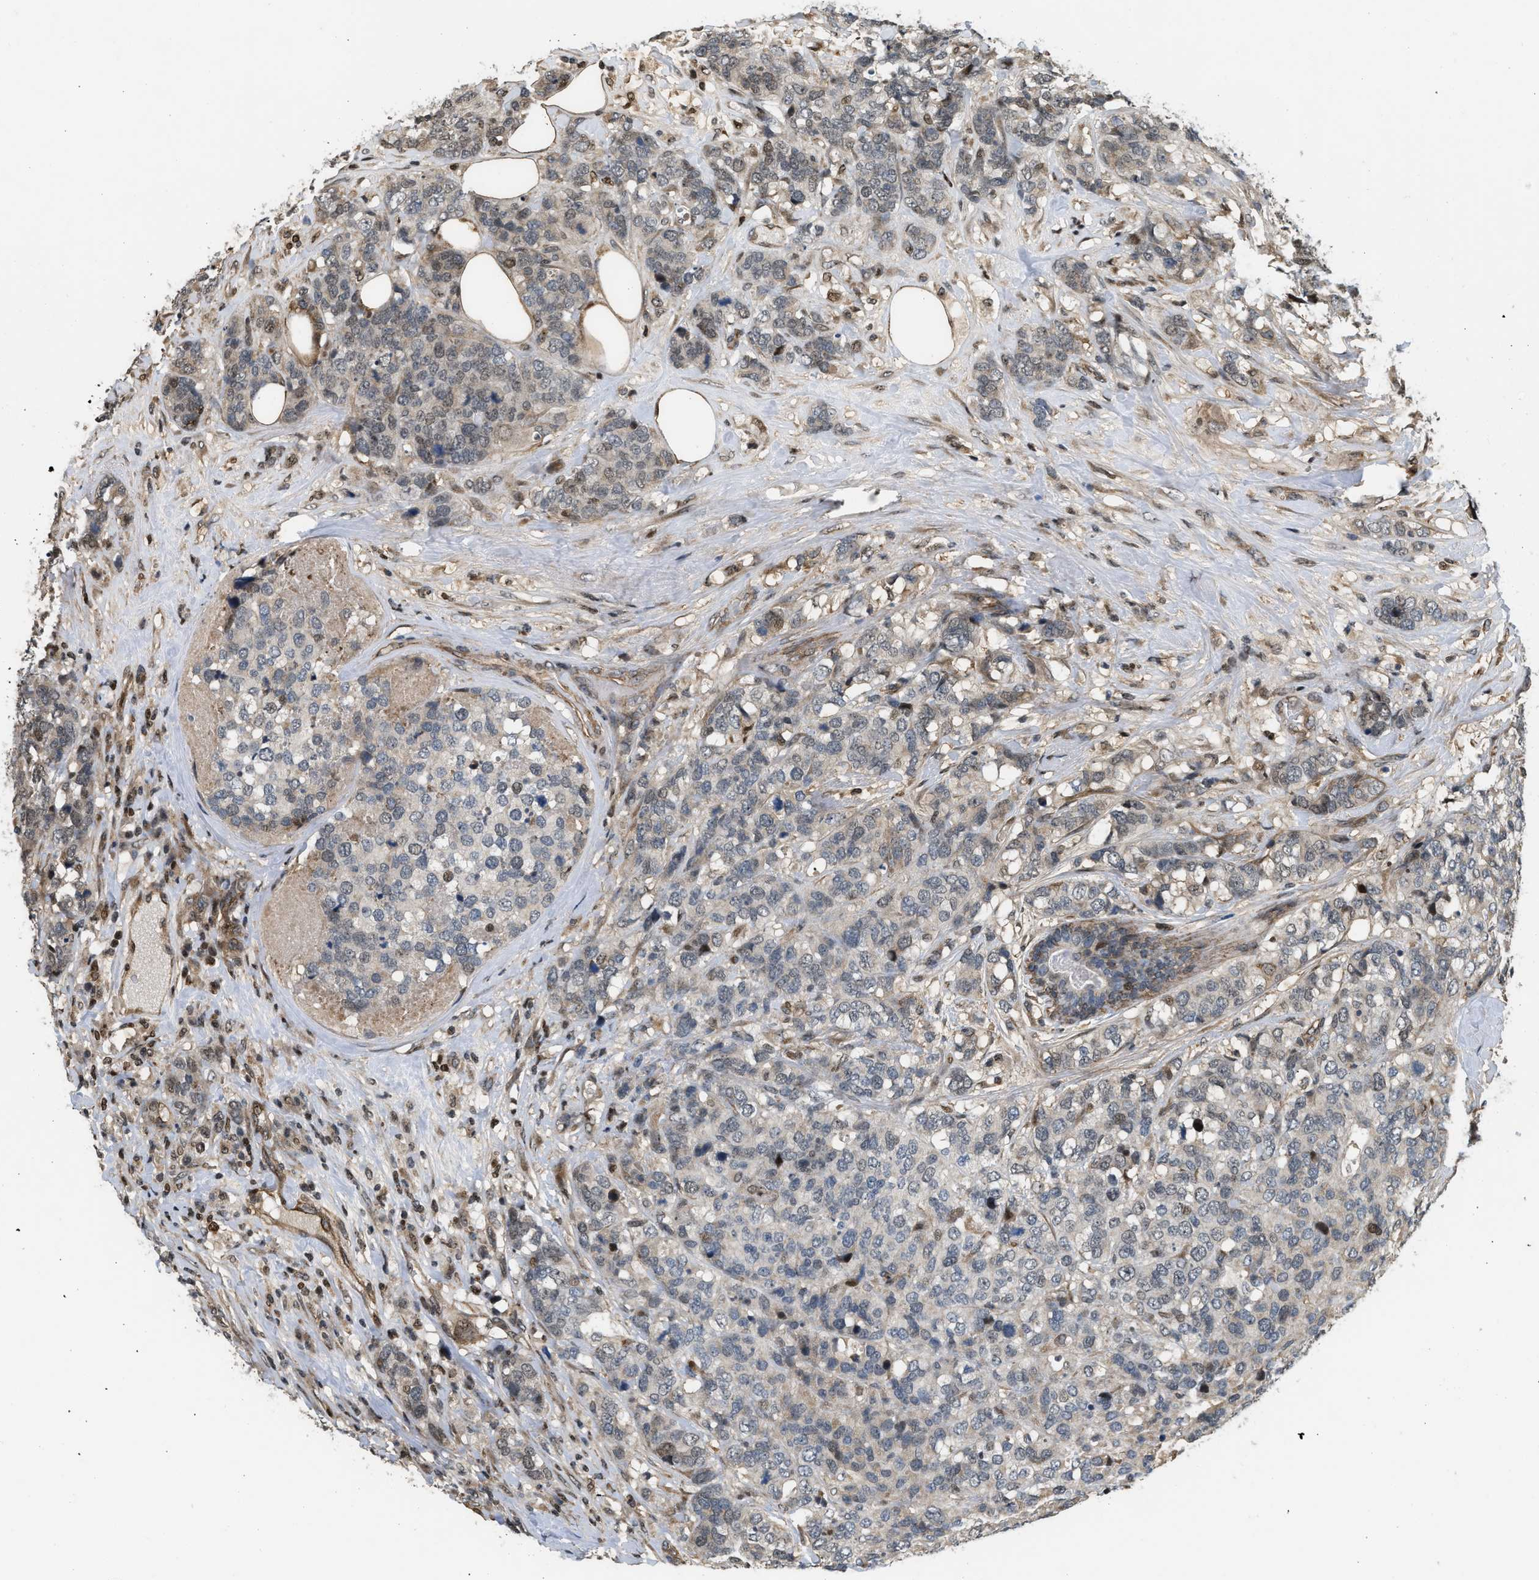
{"staining": {"intensity": "moderate", "quantity": "<25%", "location": "nuclear"}, "tissue": "breast cancer", "cell_type": "Tumor cells", "image_type": "cancer", "snomed": [{"axis": "morphology", "description": "Lobular carcinoma"}, {"axis": "topography", "description": "Breast"}], "caption": "Moderate nuclear positivity is seen in approximately <25% of tumor cells in breast lobular carcinoma.", "gene": "LTA4H", "patient": {"sex": "female", "age": 59}}